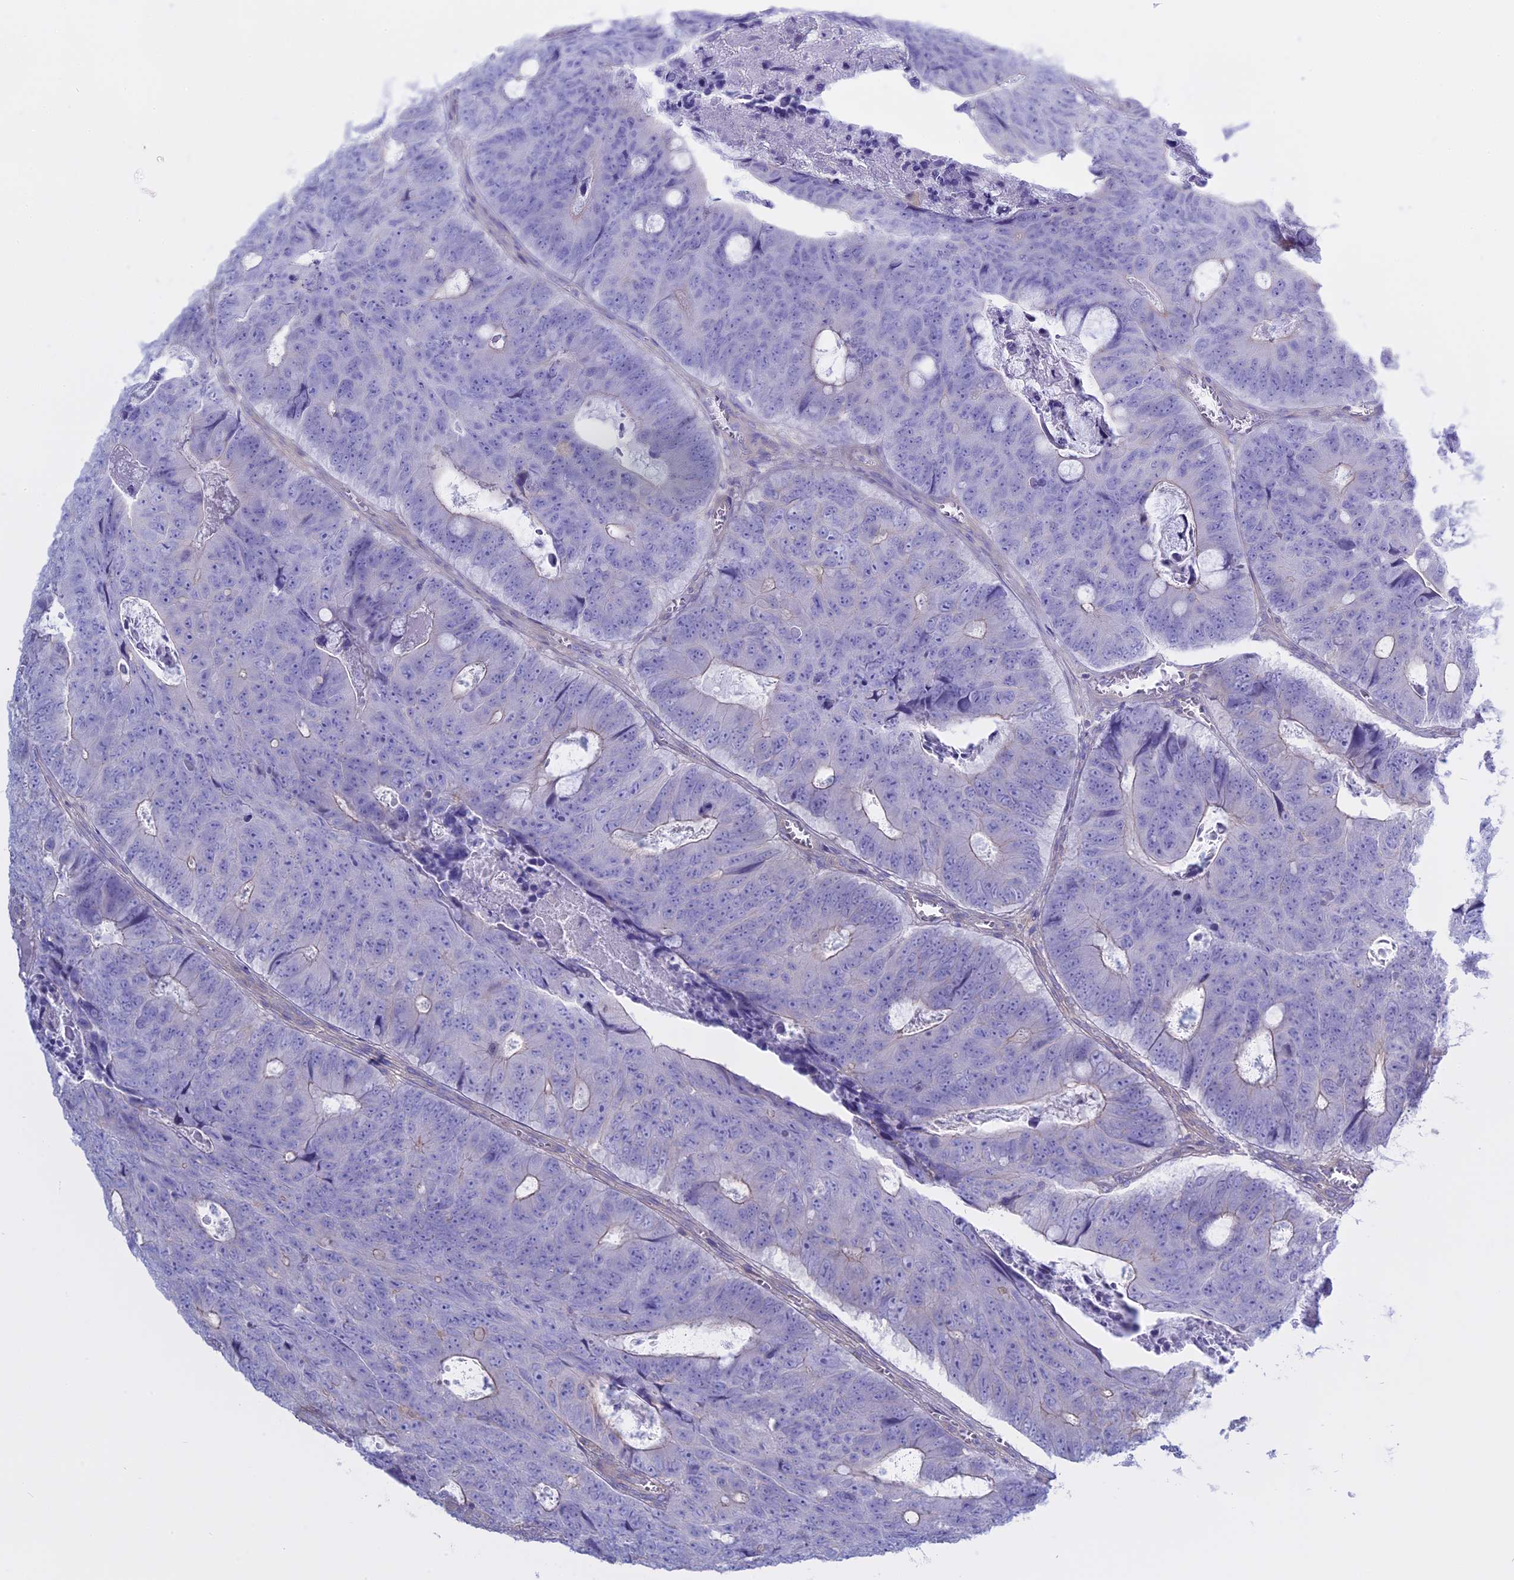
{"staining": {"intensity": "negative", "quantity": "none", "location": "none"}, "tissue": "colorectal cancer", "cell_type": "Tumor cells", "image_type": "cancer", "snomed": [{"axis": "morphology", "description": "Adenocarcinoma, NOS"}, {"axis": "topography", "description": "Colon"}], "caption": "This is a photomicrograph of immunohistochemistry (IHC) staining of adenocarcinoma (colorectal), which shows no staining in tumor cells. (DAB immunohistochemistry visualized using brightfield microscopy, high magnification).", "gene": "AHCYL1", "patient": {"sex": "male", "age": 87}}